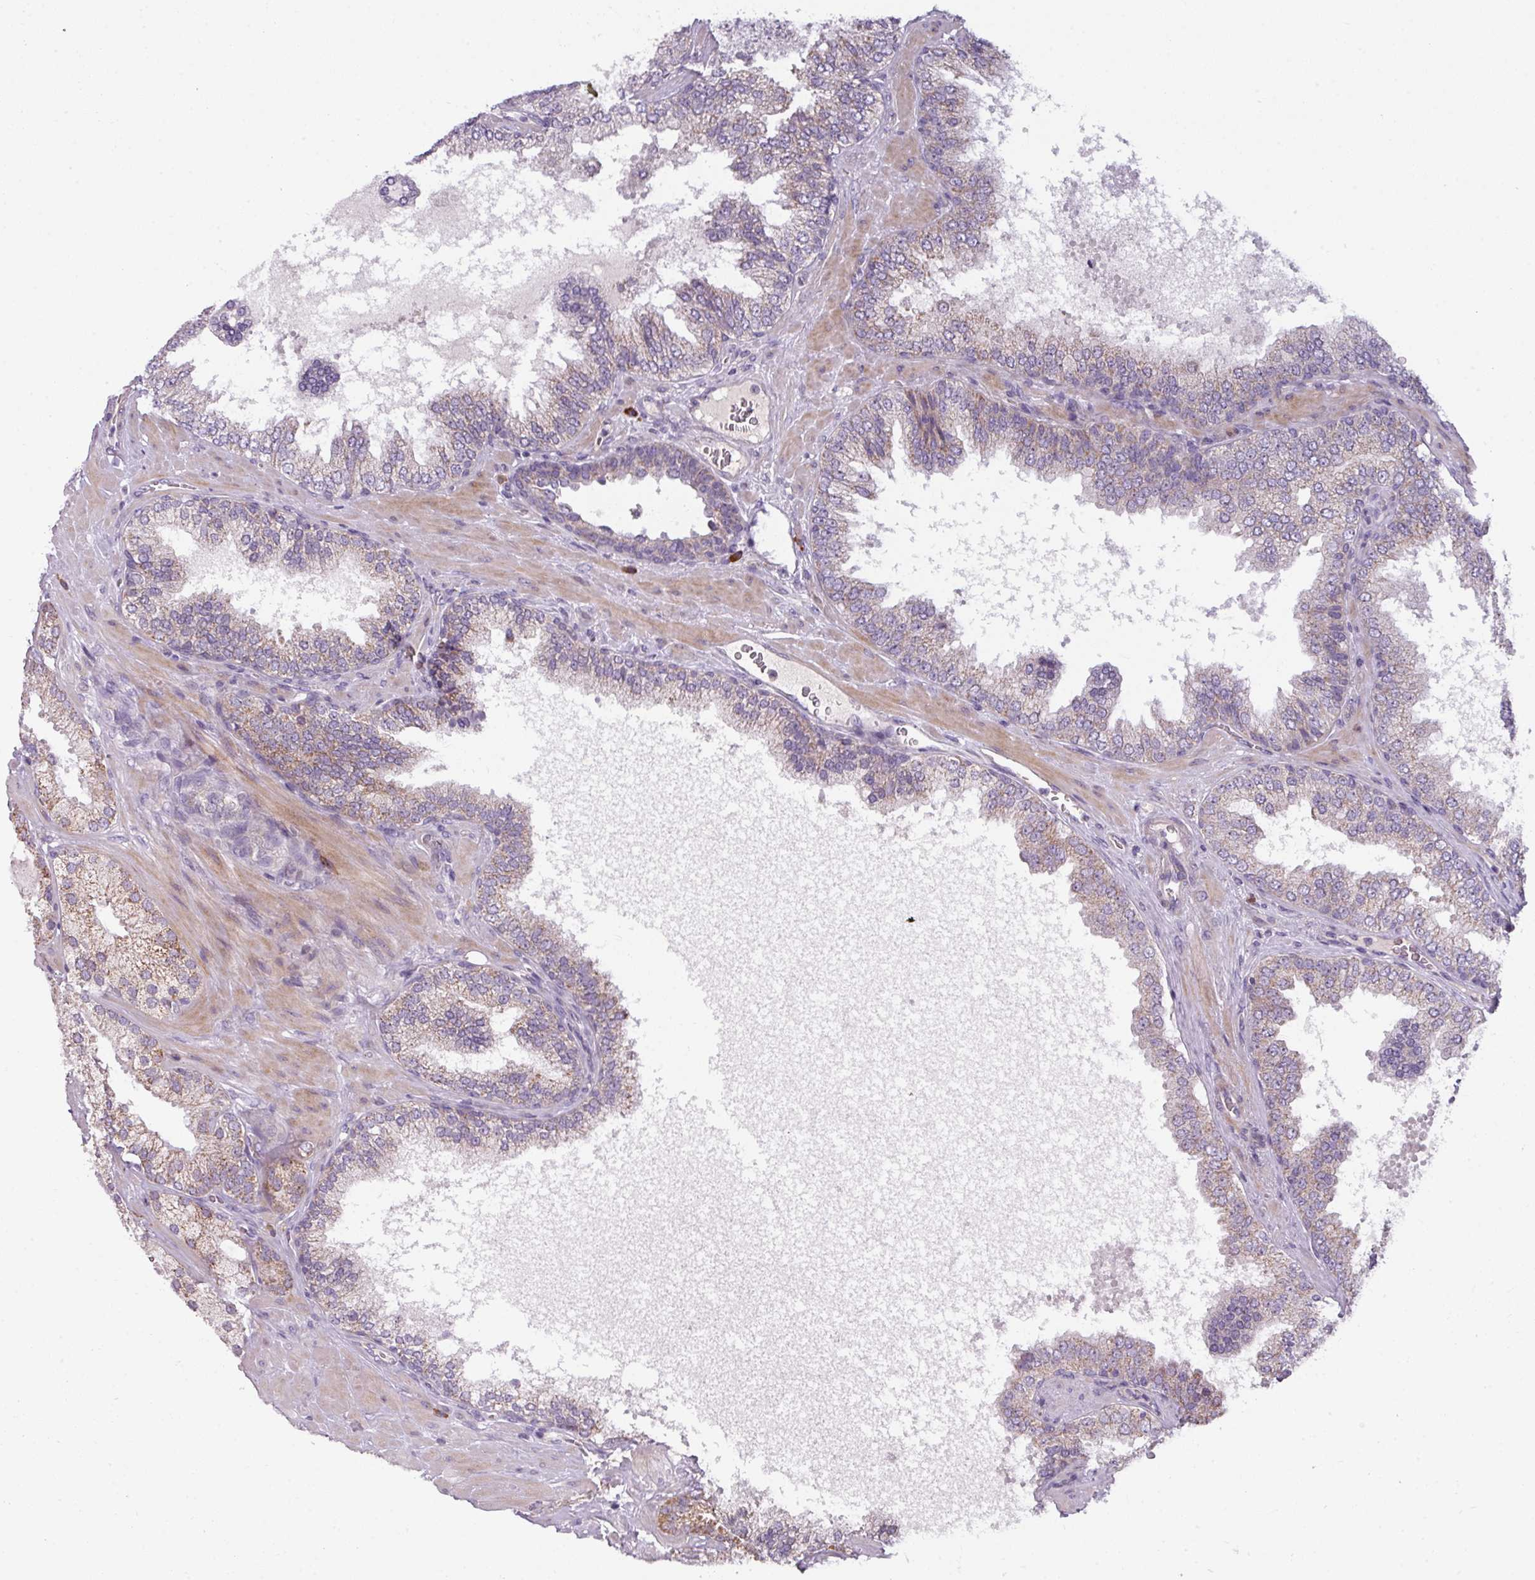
{"staining": {"intensity": "strong", "quantity": "25%-75%", "location": "cytoplasmic/membranous"}, "tissue": "prostate cancer", "cell_type": "Tumor cells", "image_type": "cancer", "snomed": [{"axis": "morphology", "description": "Adenocarcinoma, High grade"}, {"axis": "topography", "description": "Prostate"}], "caption": "Immunohistochemical staining of human high-grade adenocarcinoma (prostate) exhibits high levels of strong cytoplasmic/membranous staining in about 25%-75% of tumor cells.", "gene": "C2orf68", "patient": {"sex": "male", "age": 68}}